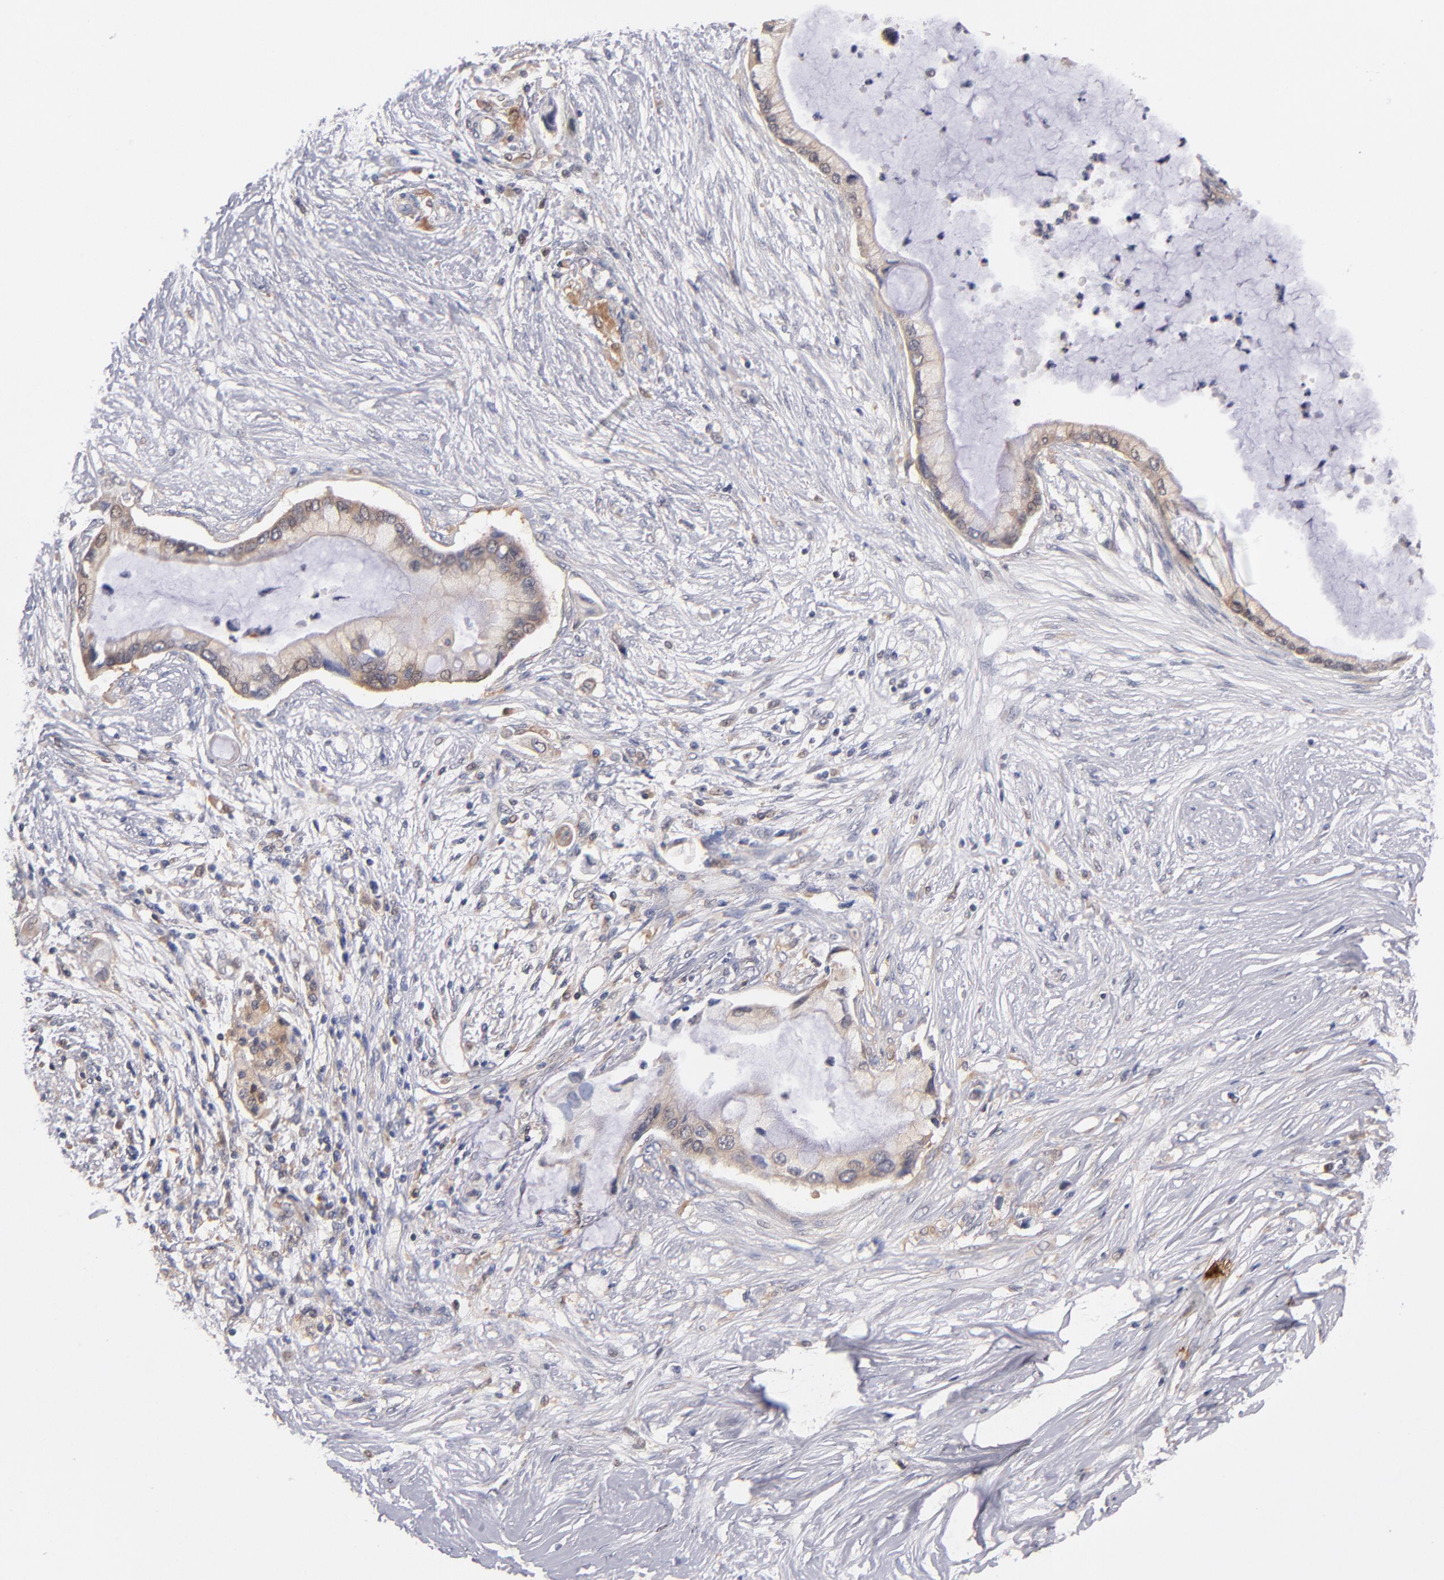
{"staining": {"intensity": "weak", "quantity": ">75%", "location": "cytoplasmic/membranous"}, "tissue": "pancreatic cancer", "cell_type": "Tumor cells", "image_type": "cancer", "snomed": [{"axis": "morphology", "description": "Adenocarcinoma, NOS"}, {"axis": "topography", "description": "Pancreas"}], "caption": "Tumor cells show low levels of weak cytoplasmic/membranous expression in about >75% of cells in pancreatic adenocarcinoma.", "gene": "GMFG", "patient": {"sex": "female", "age": 59}}